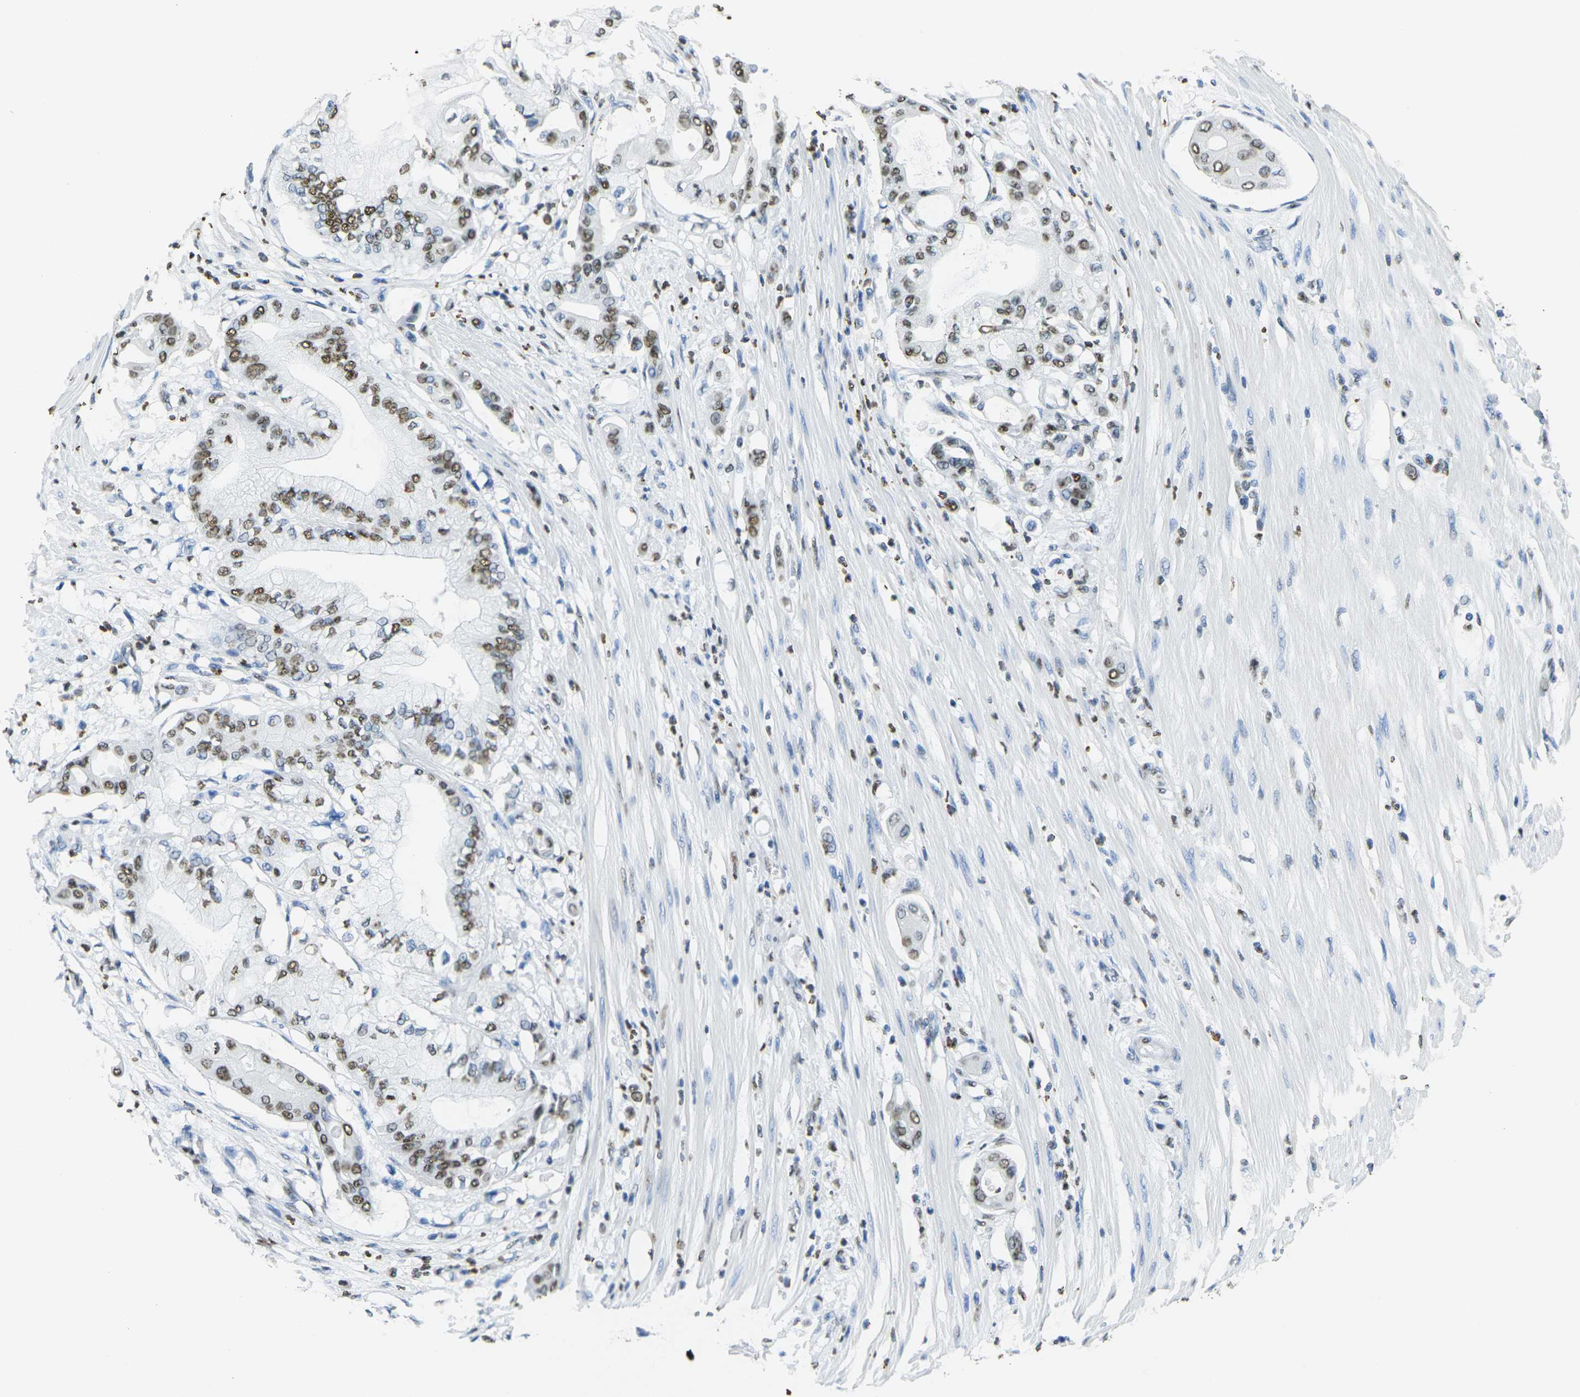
{"staining": {"intensity": "moderate", "quantity": ">75%", "location": "nuclear"}, "tissue": "pancreatic cancer", "cell_type": "Tumor cells", "image_type": "cancer", "snomed": [{"axis": "morphology", "description": "Adenocarcinoma, NOS"}, {"axis": "morphology", "description": "Adenocarcinoma, metastatic, NOS"}, {"axis": "topography", "description": "Lymph node"}, {"axis": "topography", "description": "Pancreas"}, {"axis": "topography", "description": "Duodenum"}], "caption": "Immunohistochemical staining of pancreatic metastatic adenocarcinoma shows medium levels of moderate nuclear protein staining in about >75% of tumor cells.", "gene": "DRAXIN", "patient": {"sex": "female", "age": 64}}